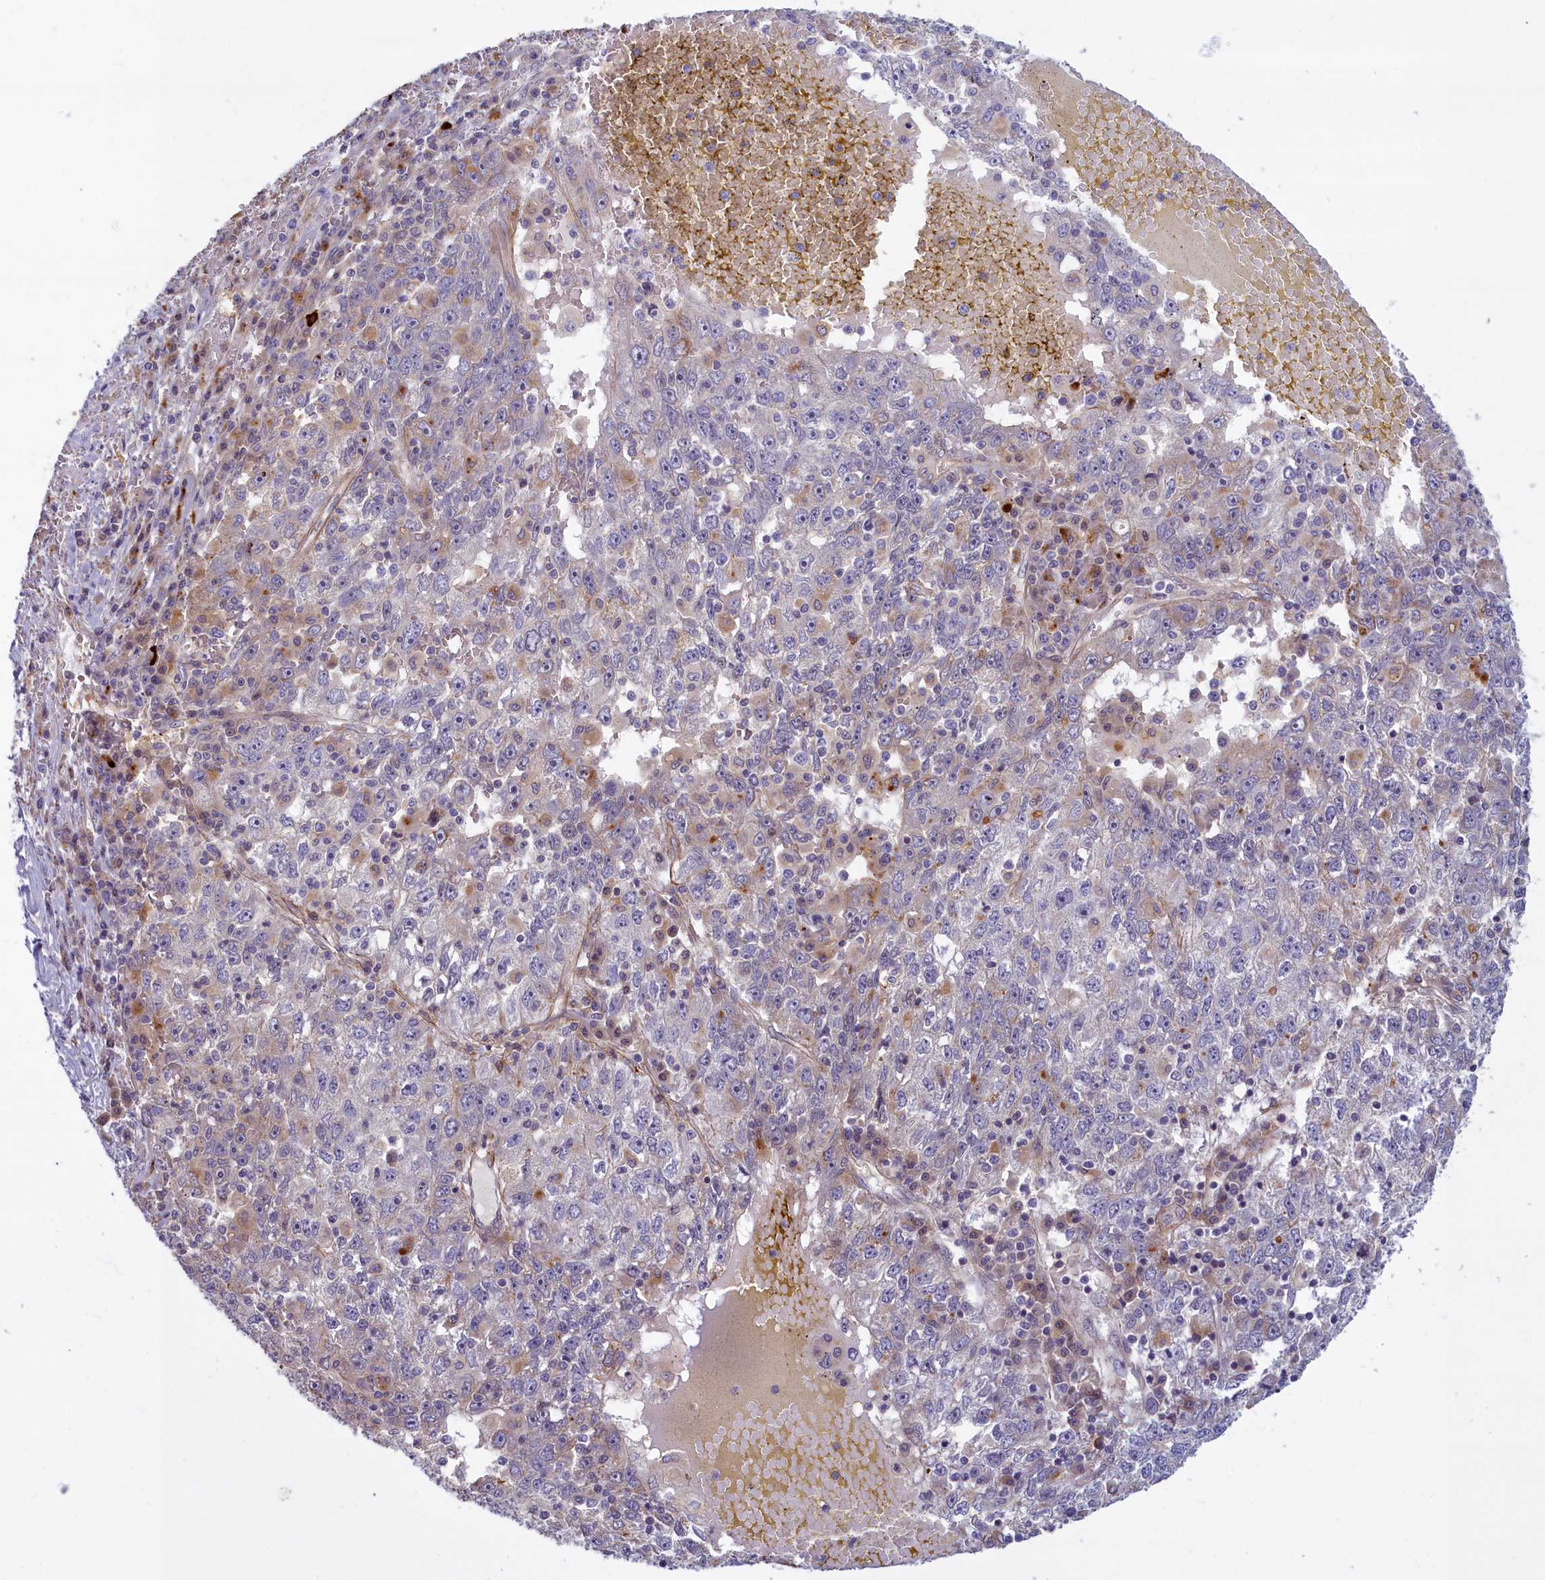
{"staining": {"intensity": "negative", "quantity": "none", "location": "none"}, "tissue": "liver cancer", "cell_type": "Tumor cells", "image_type": "cancer", "snomed": [{"axis": "morphology", "description": "Carcinoma, Hepatocellular, NOS"}, {"axis": "topography", "description": "Liver"}], "caption": "A photomicrograph of human liver cancer (hepatocellular carcinoma) is negative for staining in tumor cells. The staining is performed using DAB (3,3'-diaminobenzidine) brown chromogen with nuclei counter-stained in using hematoxylin.", "gene": "FCSK", "patient": {"sex": "male", "age": 49}}